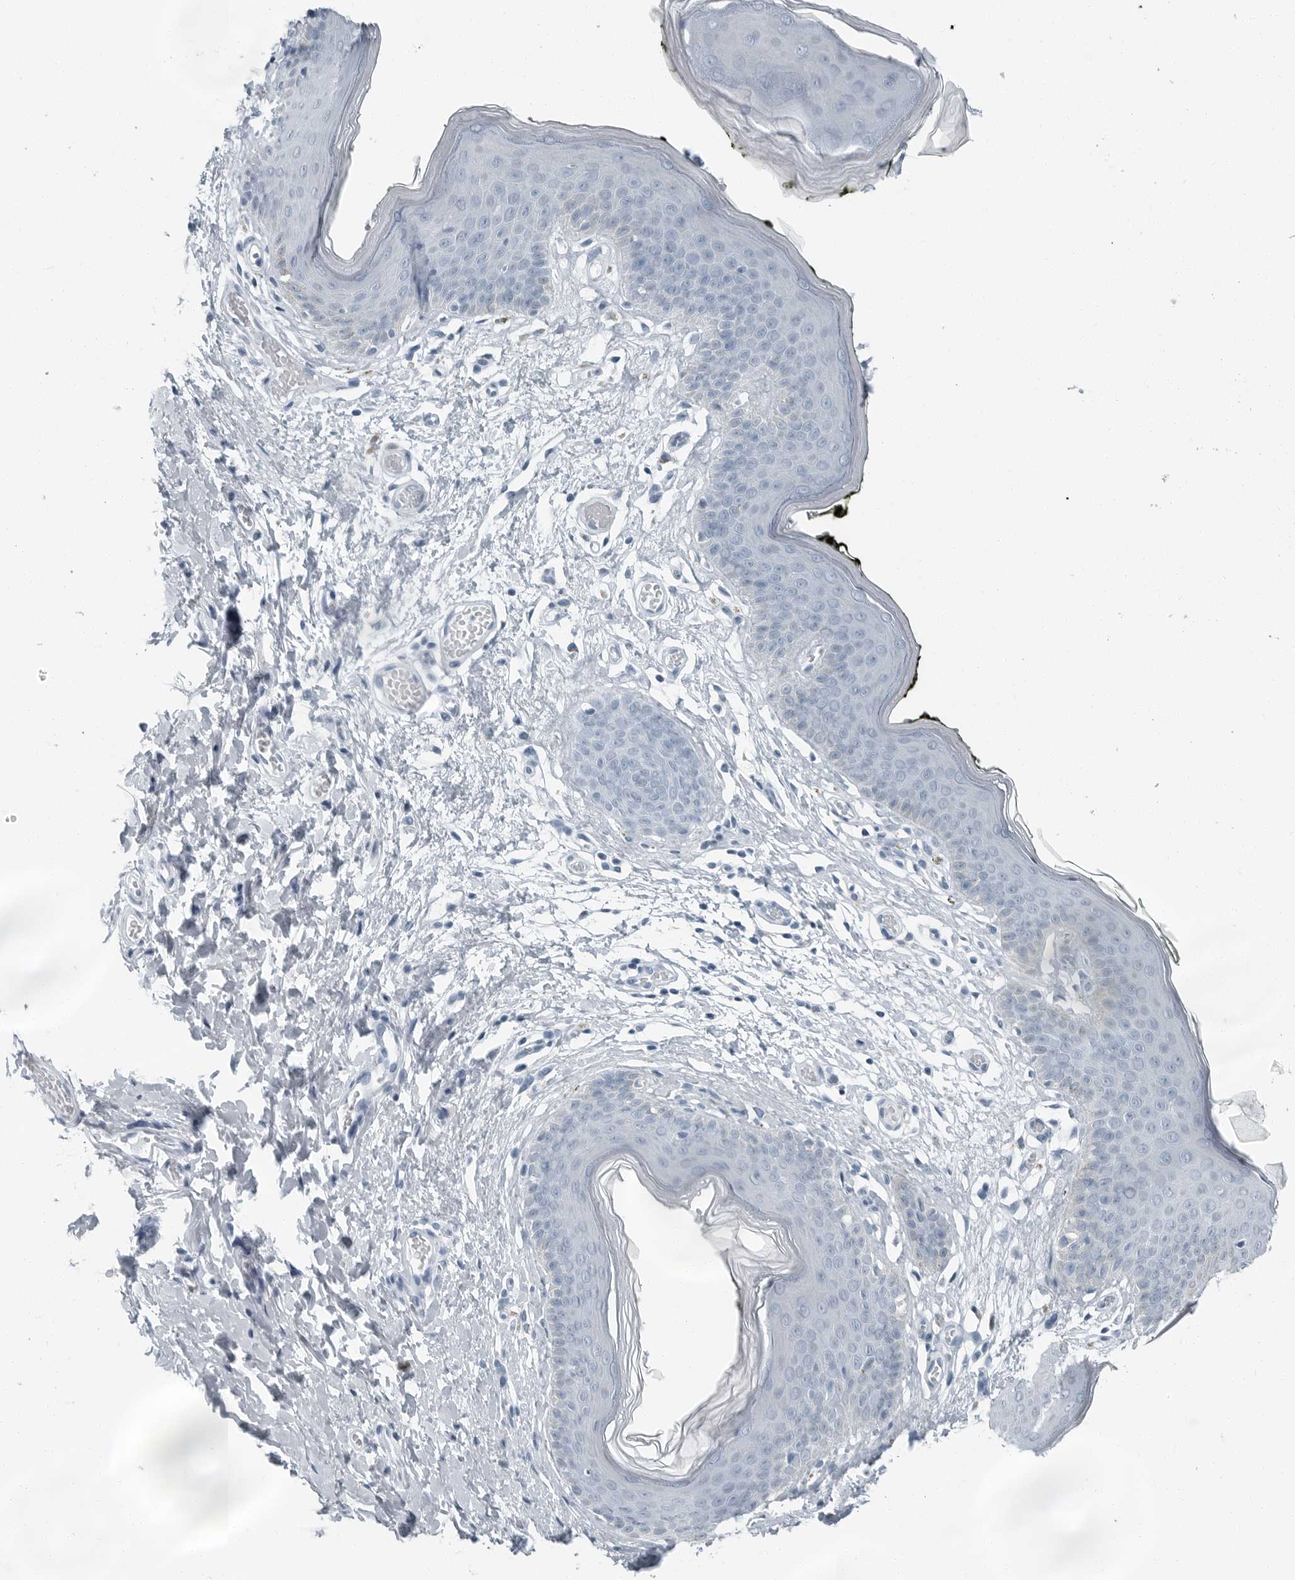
{"staining": {"intensity": "negative", "quantity": "none", "location": "none"}, "tissue": "skin", "cell_type": "Epidermal cells", "image_type": "normal", "snomed": [{"axis": "morphology", "description": "Normal tissue, NOS"}, {"axis": "morphology", "description": "Inflammation, NOS"}, {"axis": "topography", "description": "Vulva"}], "caption": "The image reveals no staining of epidermal cells in benign skin.", "gene": "FABP6", "patient": {"sex": "female", "age": 84}}